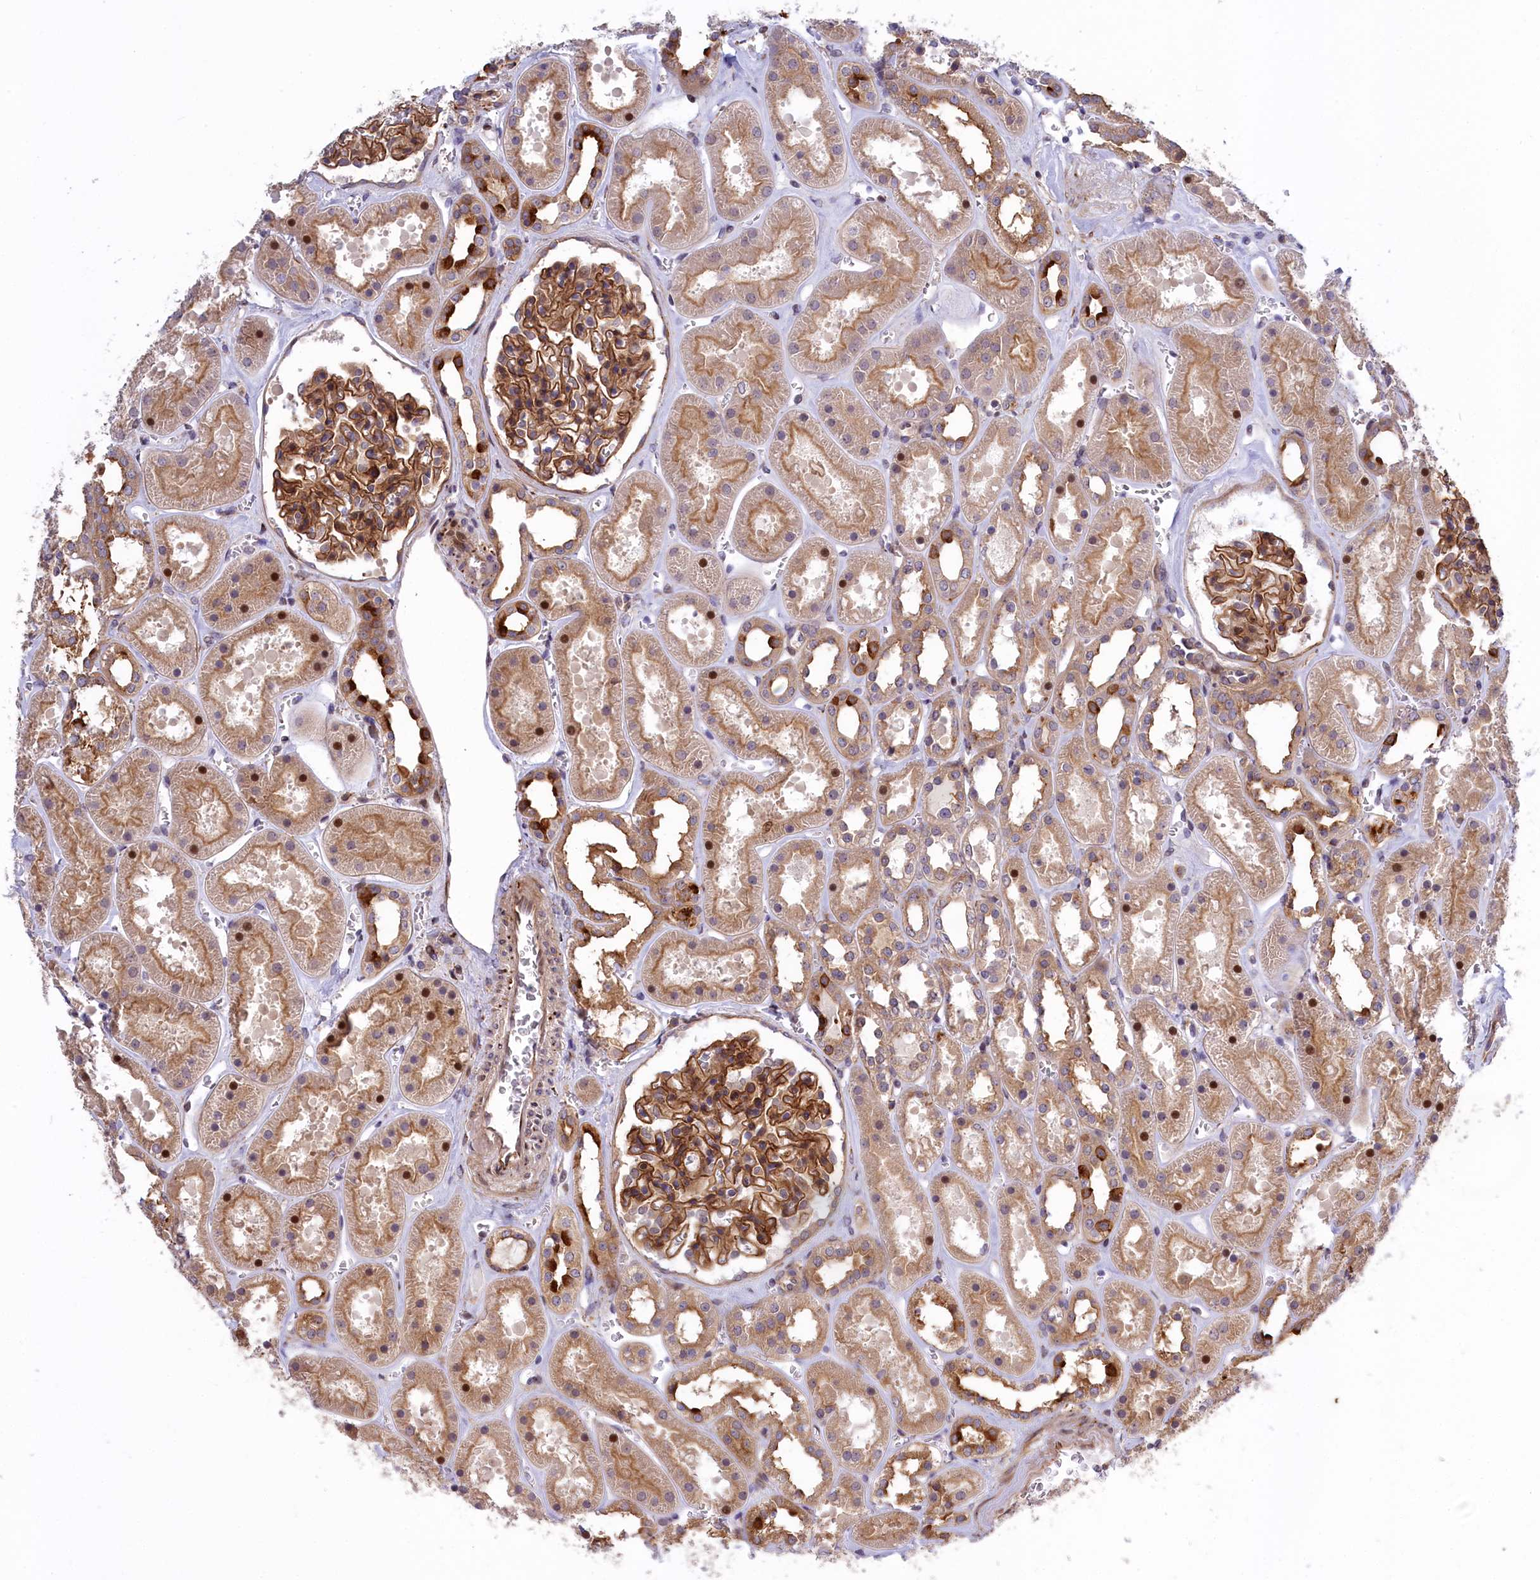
{"staining": {"intensity": "strong", "quantity": ">75%", "location": "cytoplasmic/membranous"}, "tissue": "kidney", "cell_type": "Cells in glomeruli", "image_type": "normal", "snomed": [{"axis": "morphology", "description": "Normal tissue, NOS"}, {"axis": "topography", "description": "Kidney"}], "caption": "Kidney stained for a protein (brown) demonstrates strong cytoplasmic/membranous positive expression in approximately >75% of cells in glomeruli.", "gene": "DDX60L", "patient": {"sex": "female", "age": 41}}